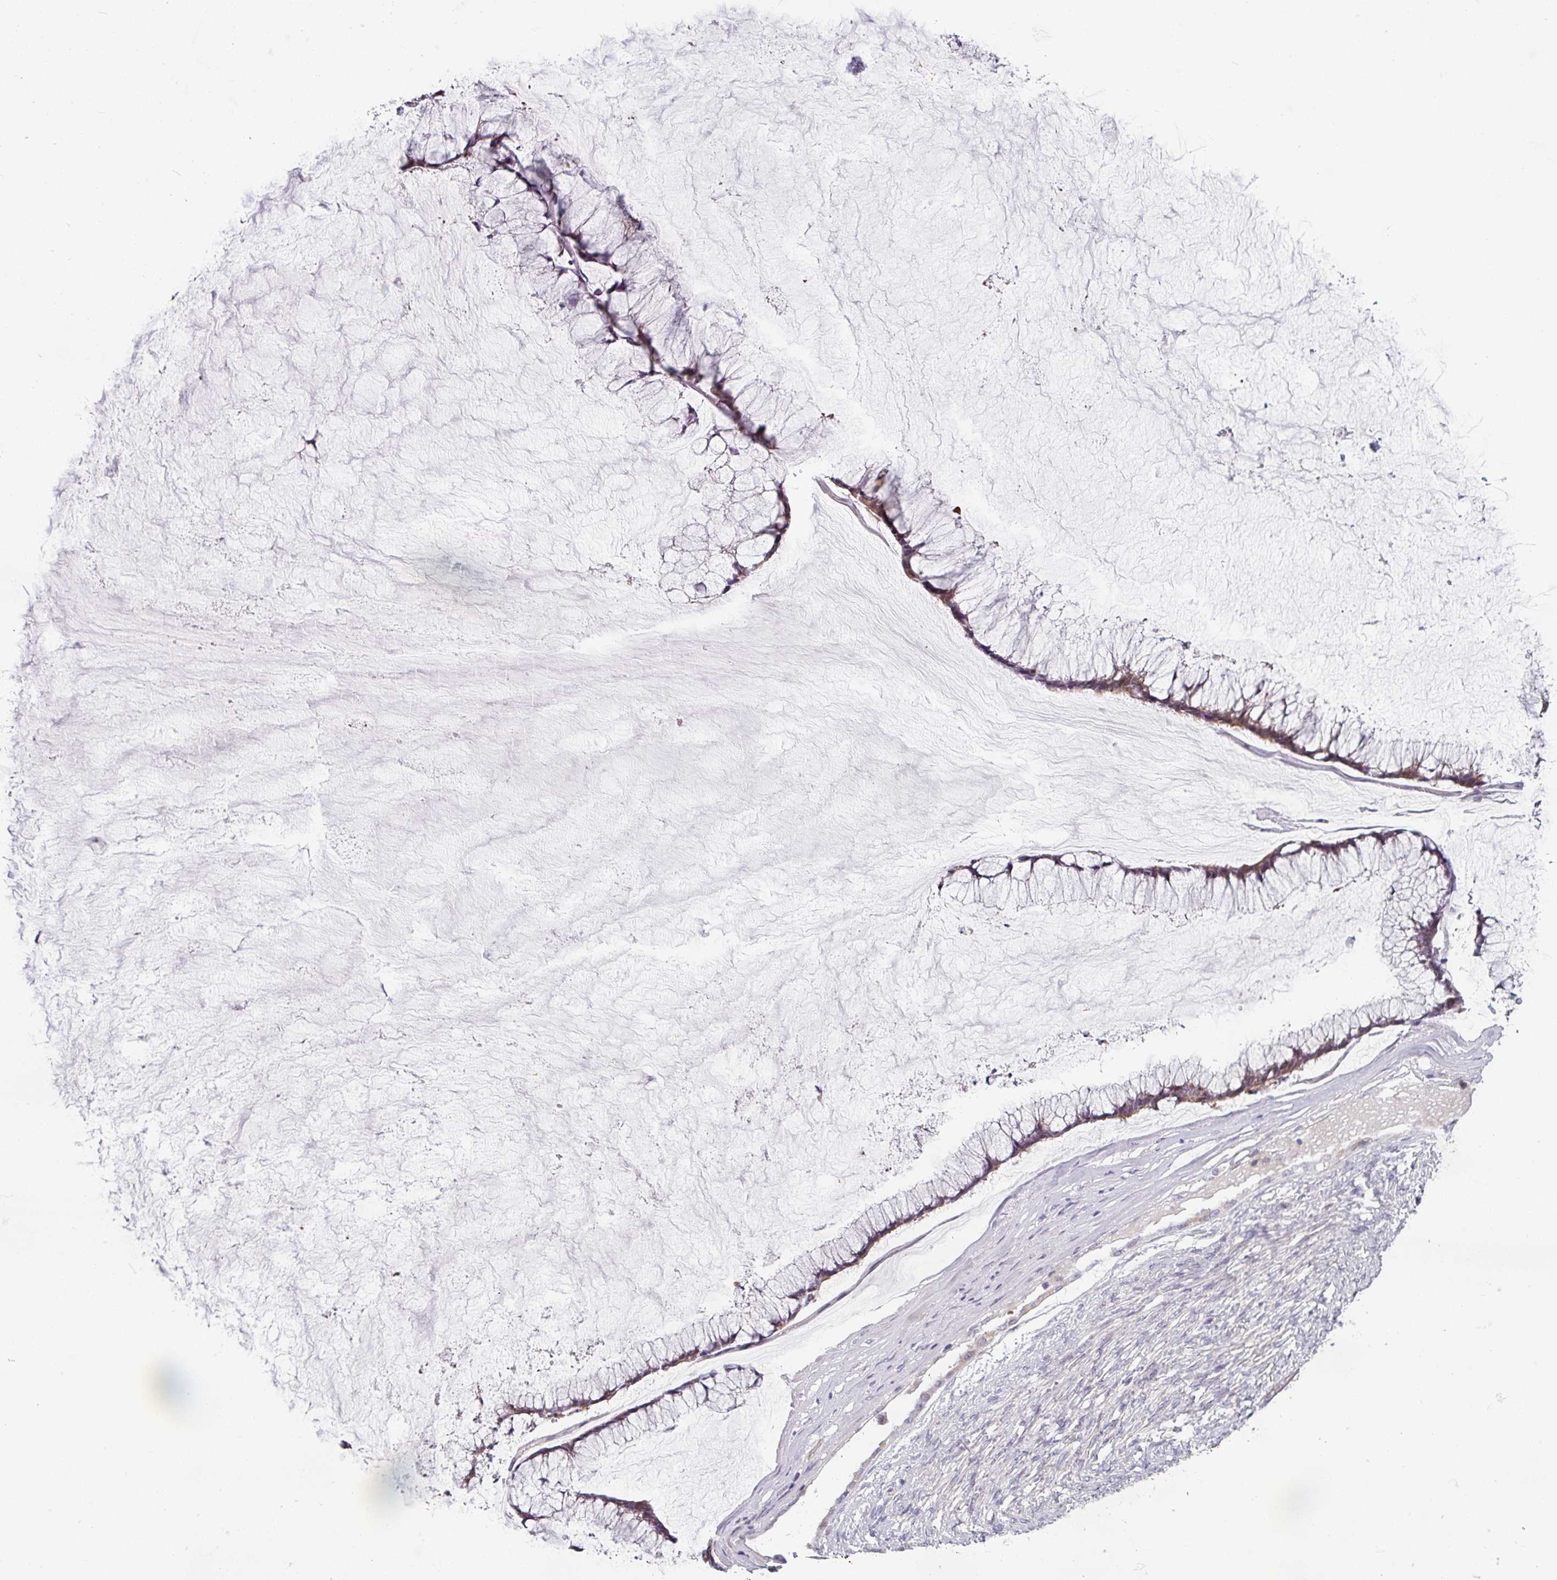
{"staining": {"intensity": "moderate", "quantity": ">75%", "location": "cytoplasmic/membranous"}, "tissue": "ovarian cancer", "cell_type": "Tumor cells", "image_type": "cancer", "snomed": [{"axis": "morphology", "description": "Cystadenocarcinoma, mucinous, NOS"}, {"axis": "topography", "description": "Ovary"}], "caption": "Mucinous cystadenocarcinoma (ovarian) tissue exhibits moderate cytoplasmic/membranous expression in approximately >75% of tumor cells, visualized by immunohistochemistry. Immunohistochemistry (ihc) stains the protein in brown and the nuclei are stained blue.", "gene": "C2orf16", "patient": {"sex": "female", "age": 42}}